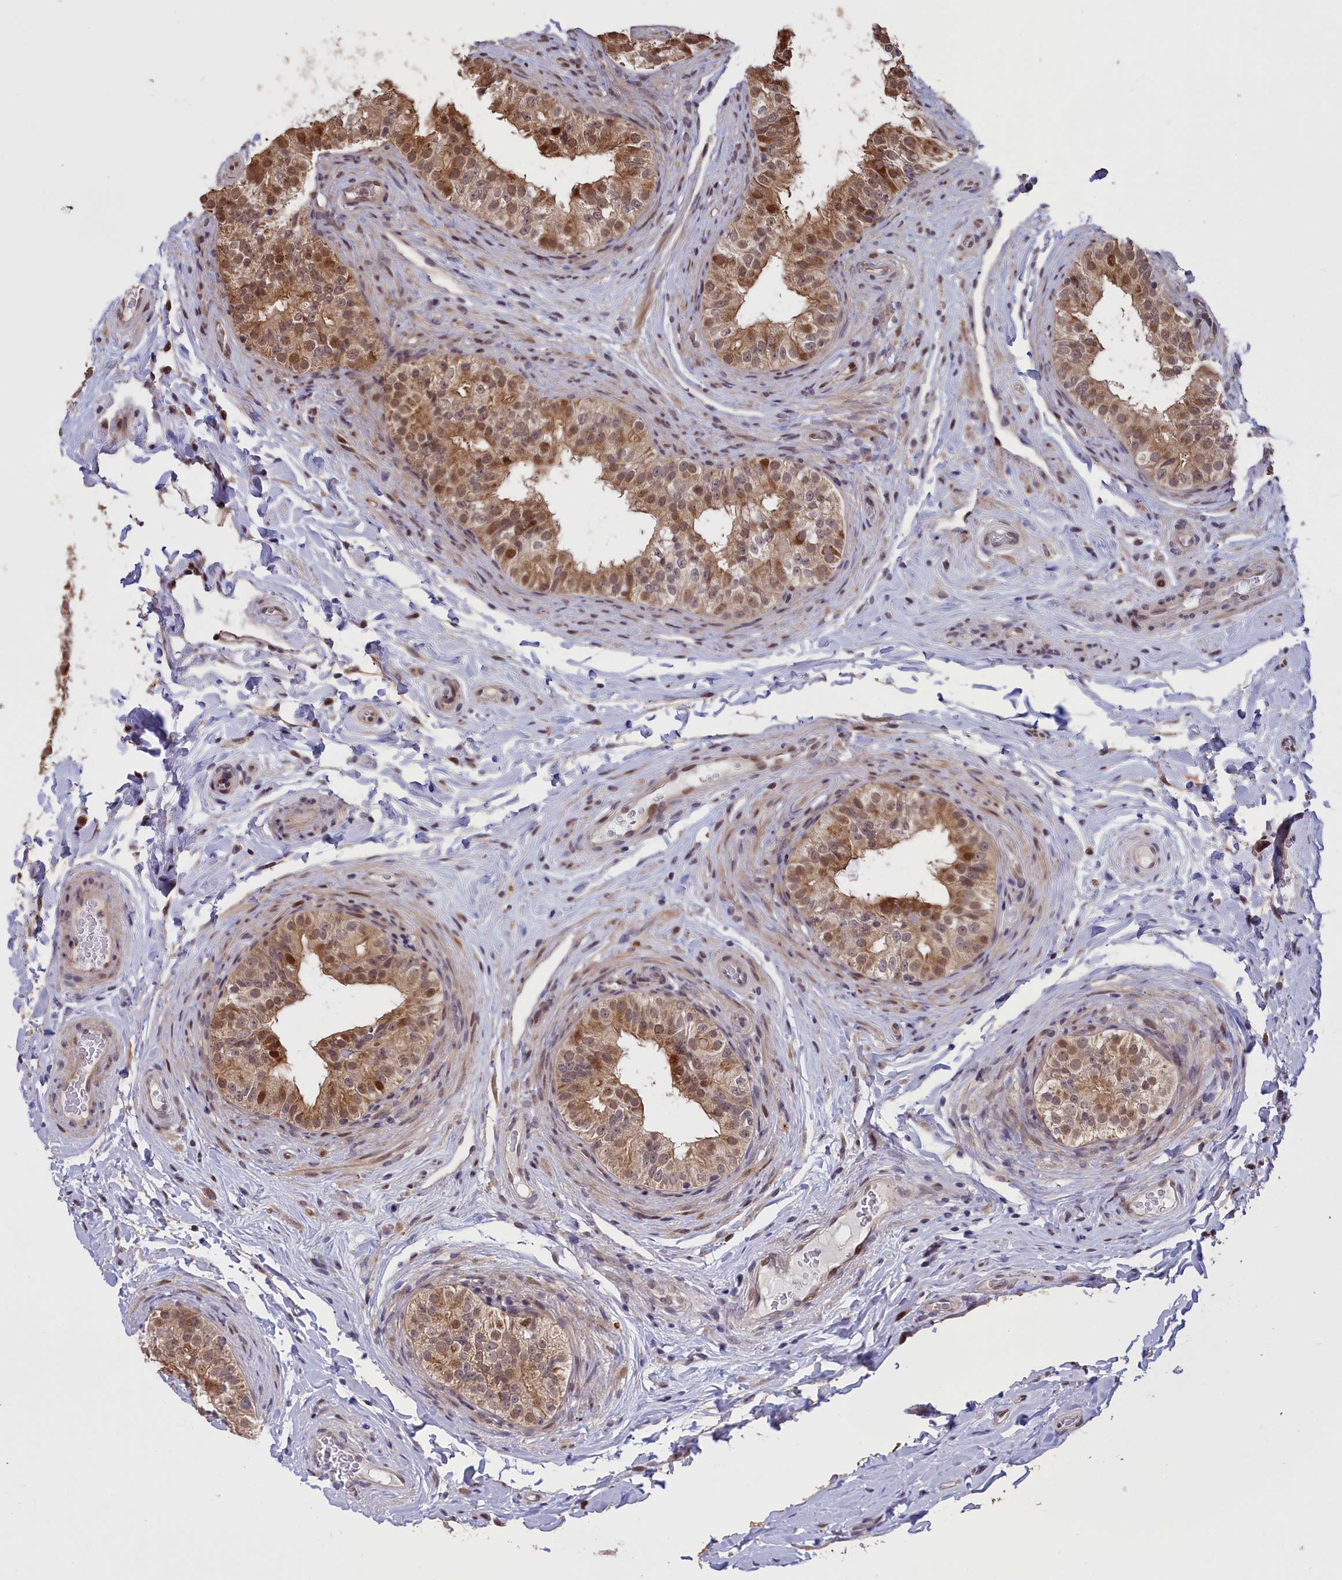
{"staining": {"intensity": "moderate", "quantity": ">75%", "location": "cytoplasmic/membranous,nuclear"}, "tissue": "epididymis", "cell_type": "Glandular cells", "image_type": "normal", "snomed": [{"axis": "morphology", "description": "Normal tissue, NOS"}, {"axis": "topography", "description": "Epididymis"}], "caption": "Immunohistochemical staining of normal human epididymis displays moderate cytoplasmic/membranous,nuclear protein positivity in about >75% of glandular cells. (DAB IHC, brown staining for protein, blue staining for nuclei).", "gene": "RELB", "patient": {"sex": "male", "age": 49}}